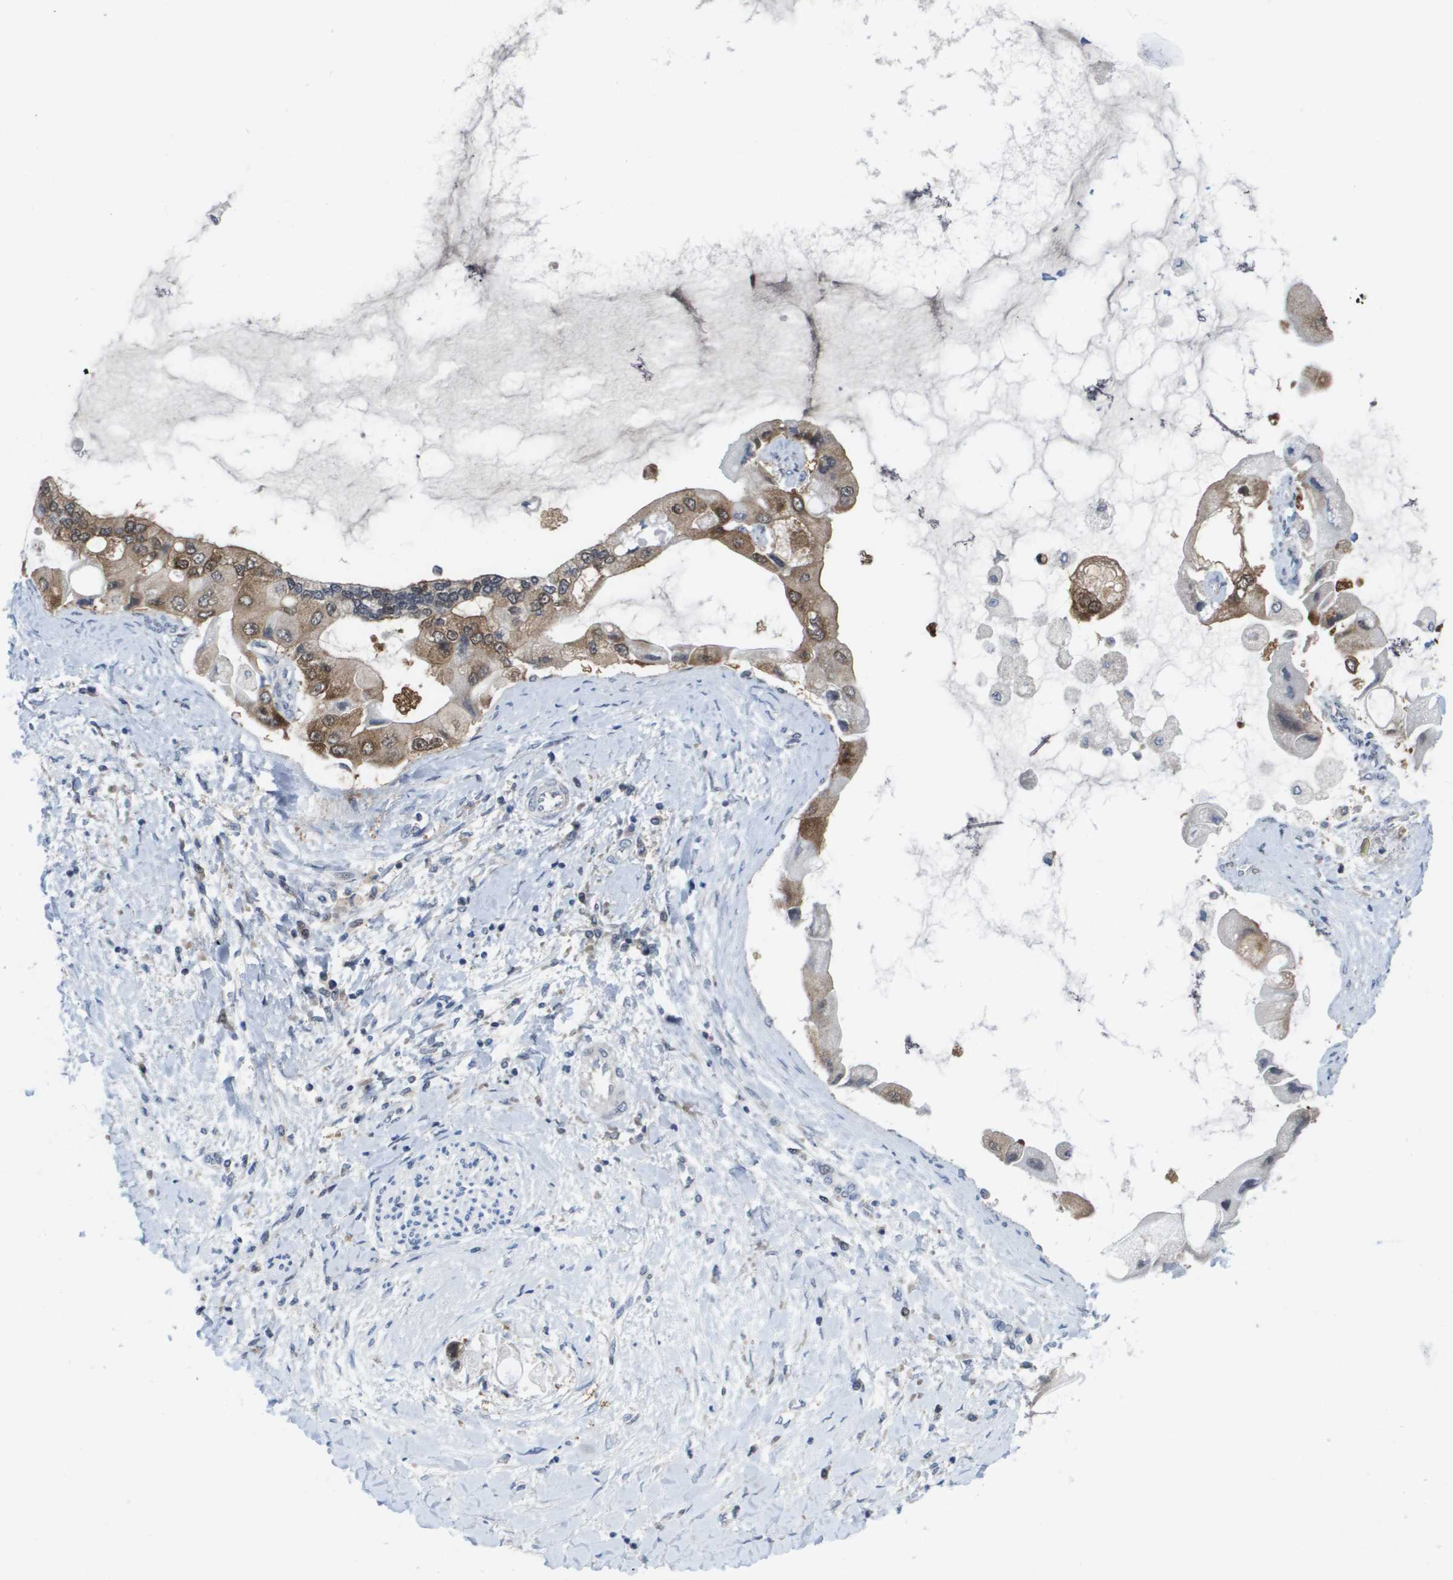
{"staining": {"intensity": "moderate", "quantity": ">75%", "location": "cytoplasmic/membranous"}, "tissue": "liver cancer", "cell_type": "Tumor cells", "image_type": "cancer", "snomed": [{"axis": "morphology", "description": "Cholangiocarcinoma"}, {"axis": "topography", "description": "Liver"}], "caption": "Immunohistochemical staining of liver cancer reveals moderate cytoplasmic/membranous protein positivity in approximately >75% of tumor cells. (DAB (3,3'-diaminobenzidine) IHC, brown staining for protein, blue staining for nuclei).", "gene": "FKBP4", "patient": {"sex": "male", "age": 50}}